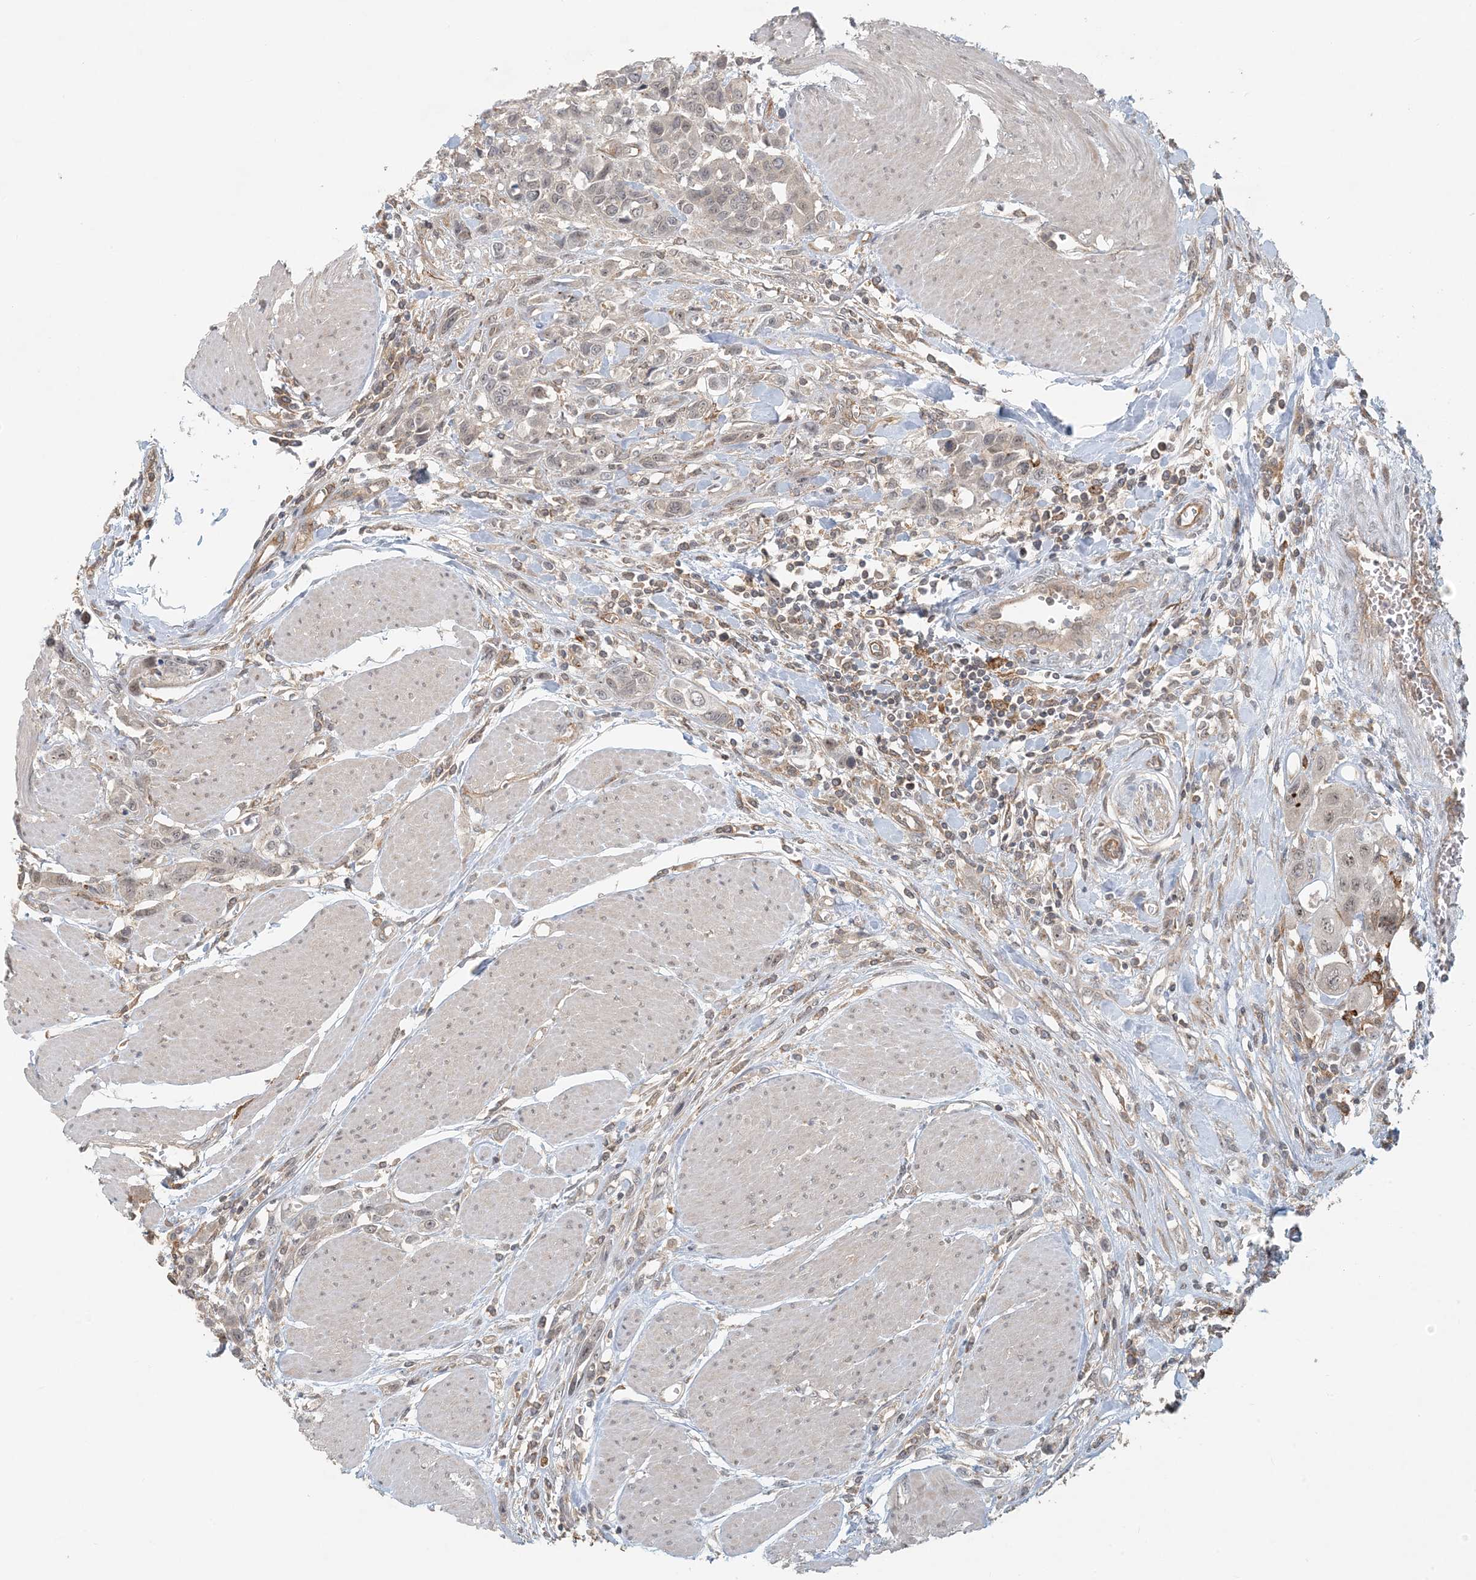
{"staining": {"intensity": "negative", "quantity": "none", "location": "none"}, "tissue": "urothelial cancer", "cell_type": "Tumor cells", "image_type": "cancer", "snomed": [{"axis": "morphology", "description": "Urothelial carcinoma, High grade"}, {"axis": "topography", "description": "Urinary bladder"}], "caption": "Histopathology image shows no protein positivity in tumor cells of urothelial carcinoma (high-grade) tissue.", "gene": "OBI1", "patient": {"sex": "male", "age": 50}}